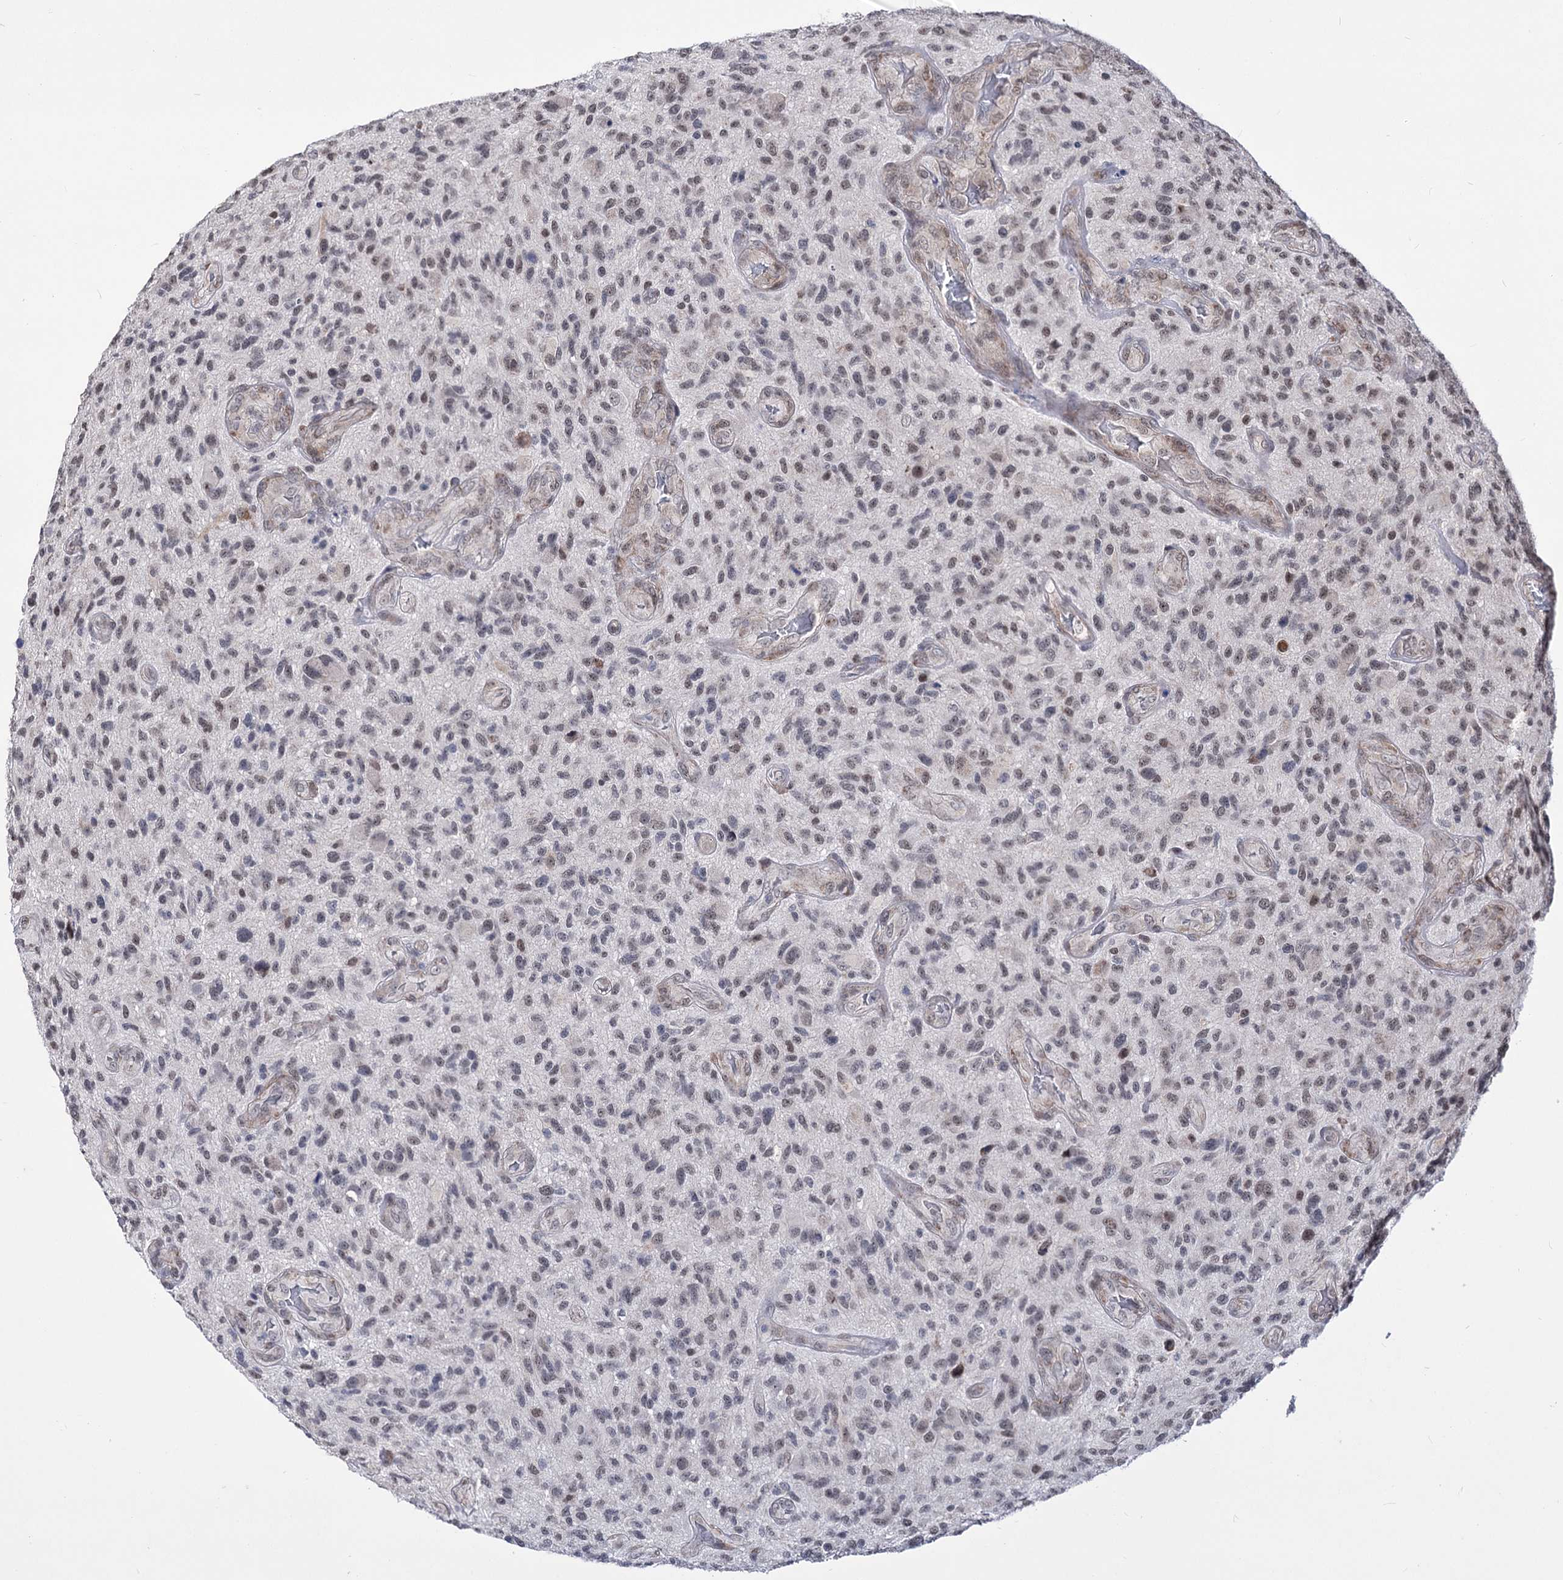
{"staining": {"intensity": "weak", "quantity": "25%-75%", "location": "nuclear"}, "tissue": "glioma", "cell_type": "Tumor cells", "image_type": "cancer", "snomed": [{"axis": "morphology", "description": "Glioma, malignant, High grade"}, {"axis": "topography", "description": "Brain"}], "caption": "A low amount of weak nuclear positivity is present in about 25%-75% of tumor cells in malignant high-grade glioma tissue.", "gene": "PPRC1", "patient": {"sex": "male", "age": 47}}